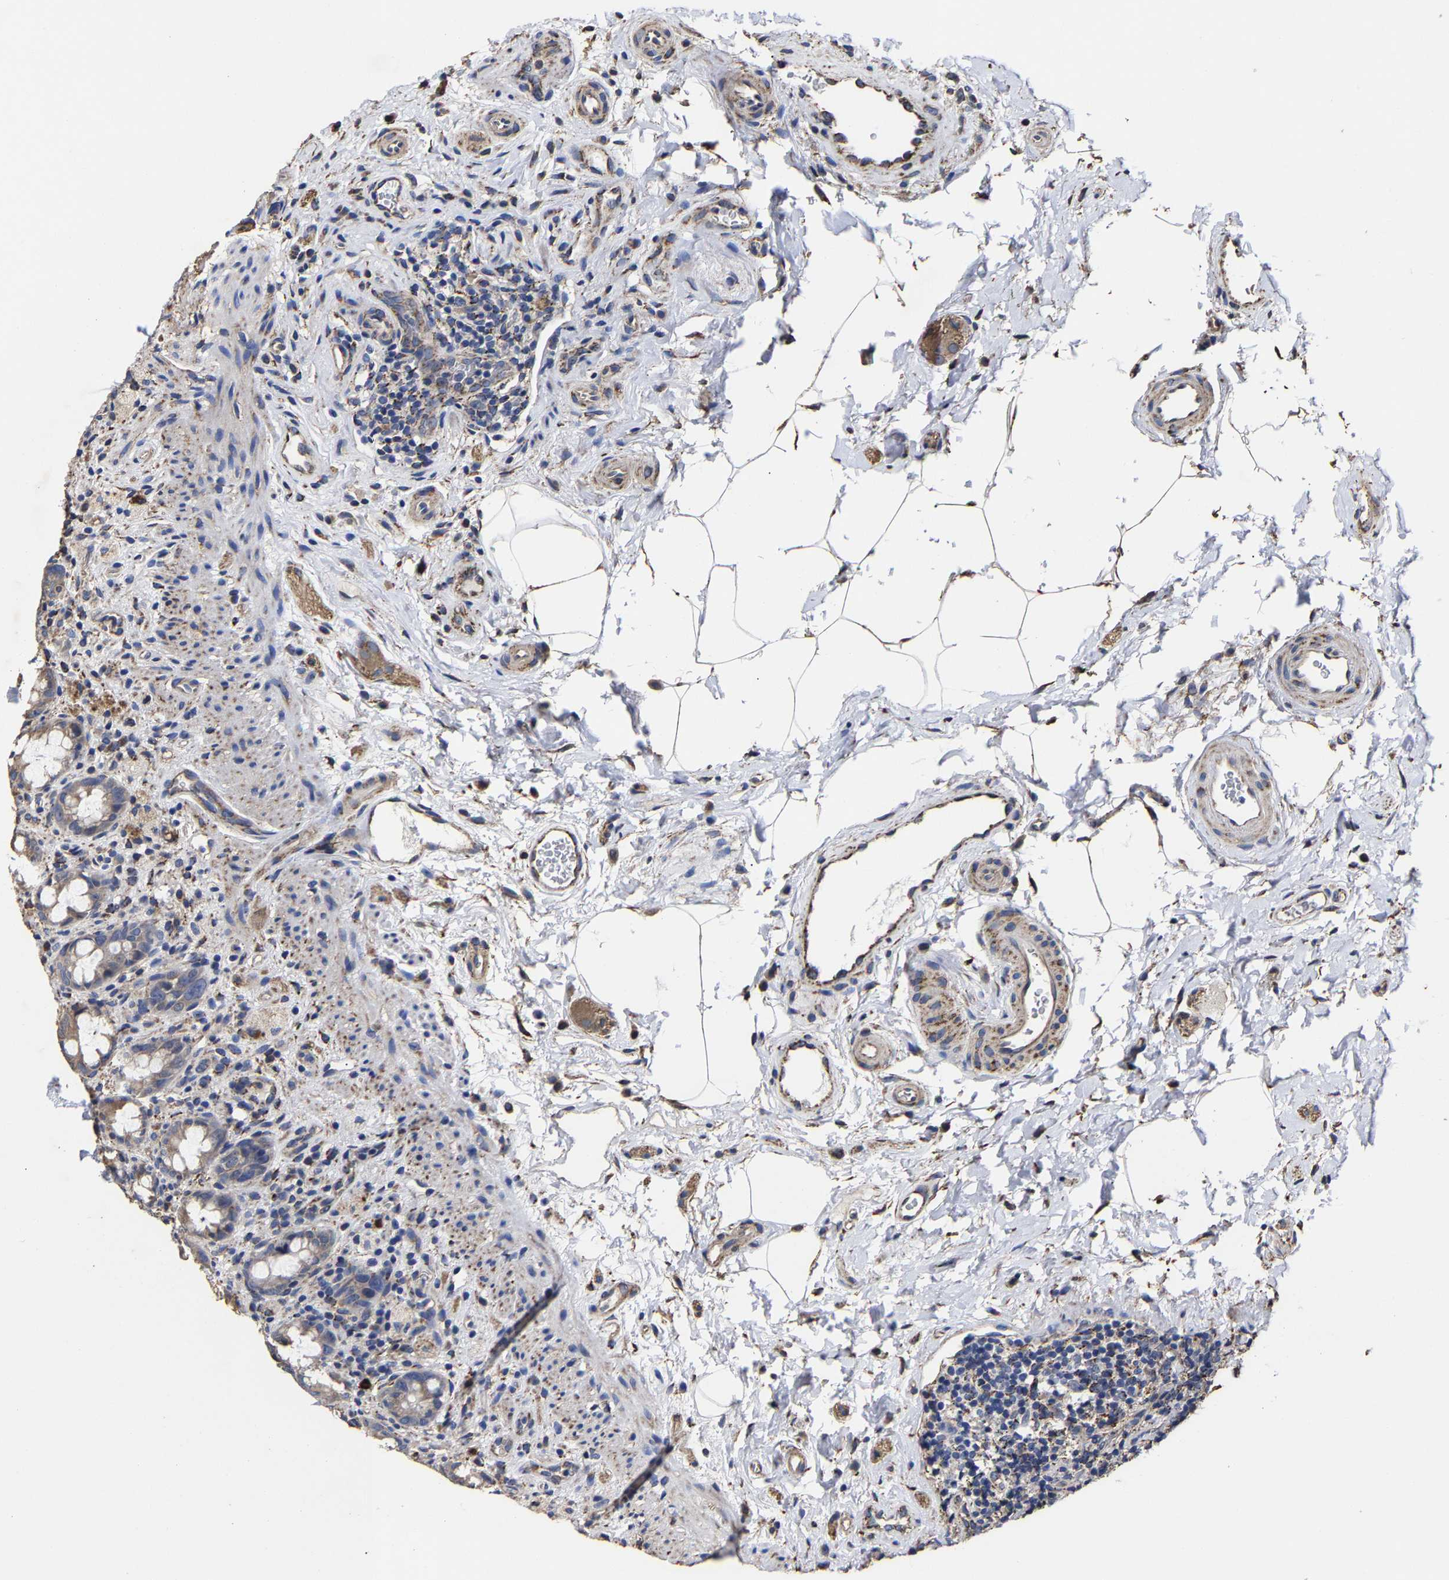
{"staining": {"intensity": "weak", "quantity": "25%-75%", "location": "cytoplasmic/membranous"}, "tissue": "rectum", "cell_type": "Glandular cells", "image_type": "normal", "snomed": [{"axis": "morphology", "description": "Normal tissue, NOS"}, {"axis": "topography", "description": "Rectum"}], "caption": "Protein expression analysis of unremarkable human rectum reveals weak cytoplasmic/membranous staining in approximately 25%-75% of glandular cells. The staining was performed using DAB, with brown indicating positive protein expression. Nuclei are stained blue with hematoxylin.", "gene": "AASS", "patient": {"sex": "male", "age": 44}}